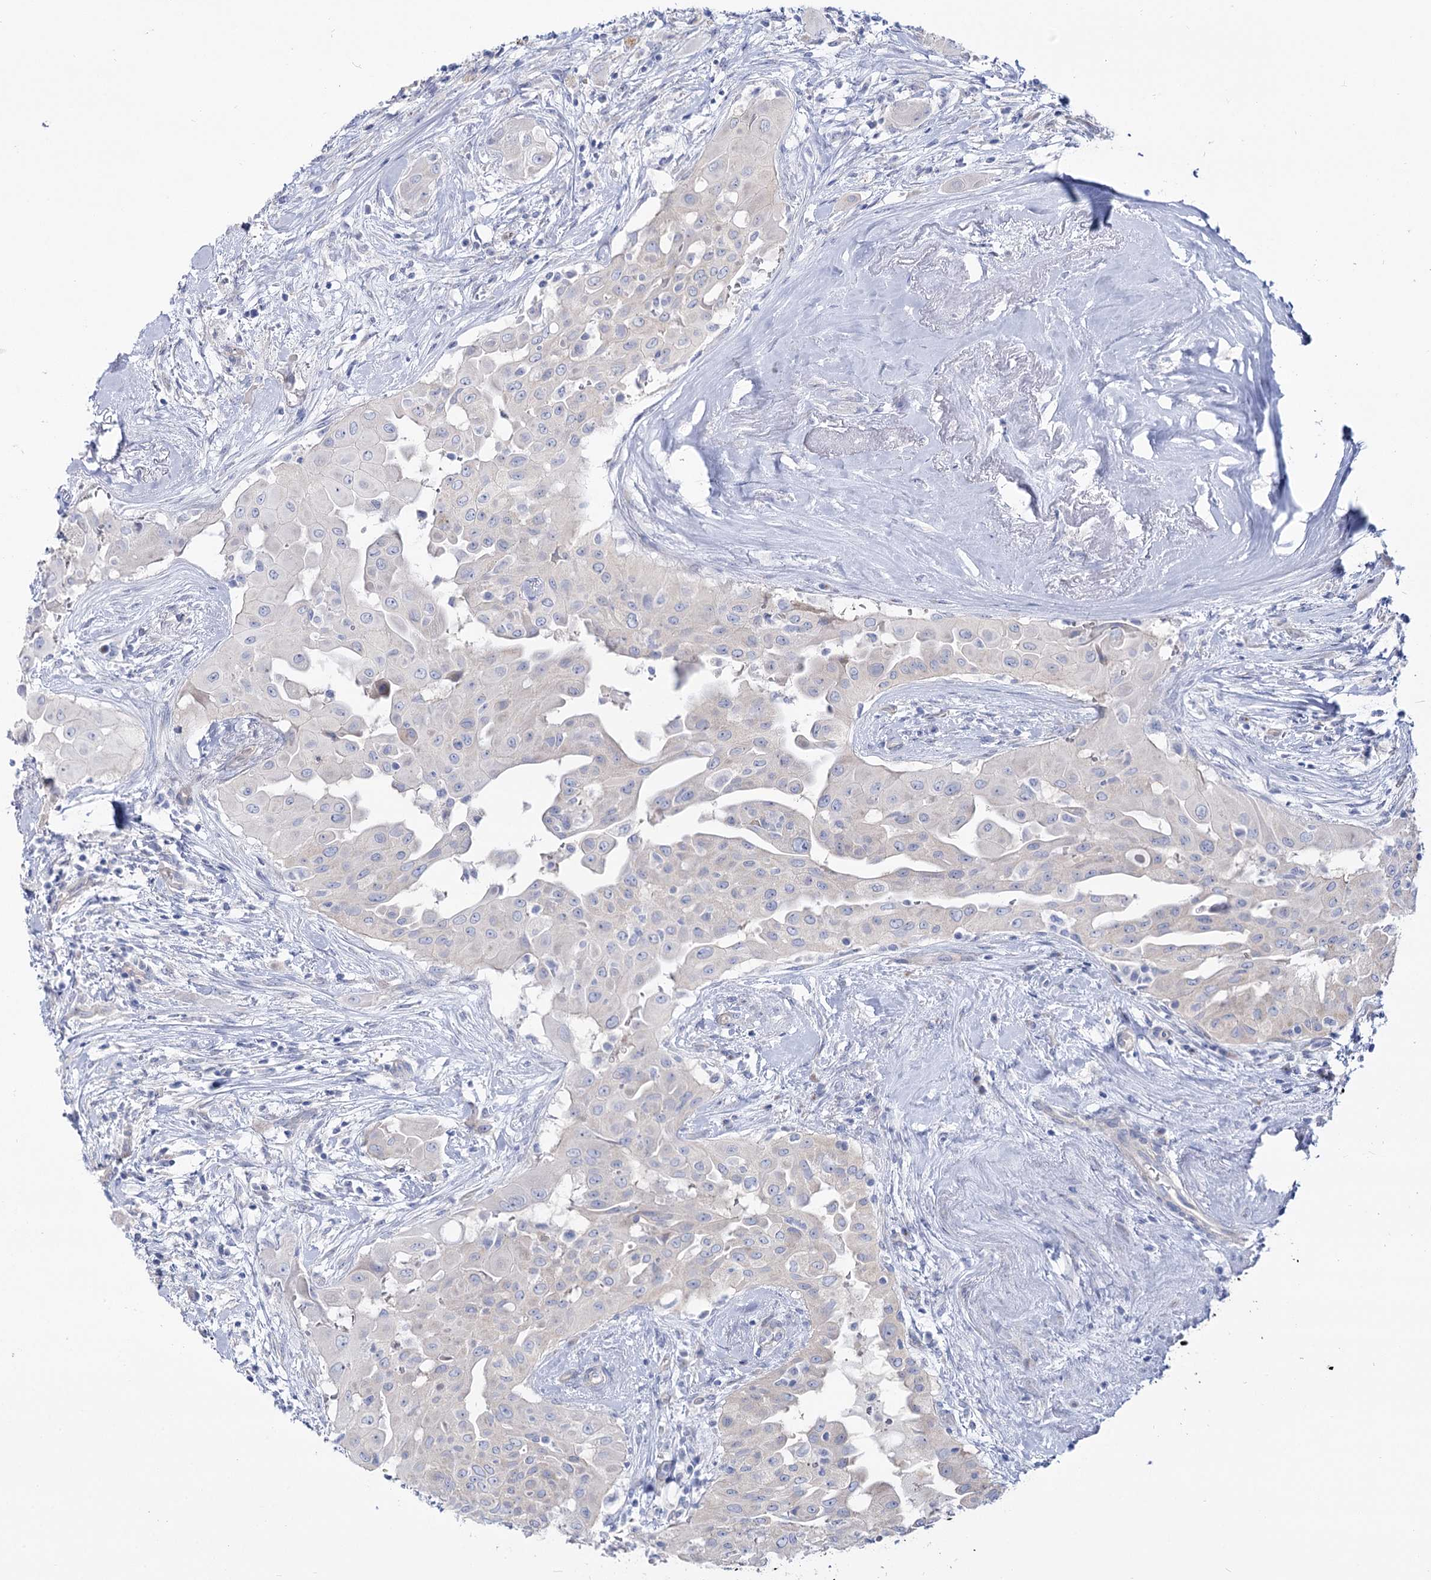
{"staining": {"intensity": "negative", "quantity": "none", "location": "none"}, "tissue": "thyroid cancer", "cell_type": "Tumor cells", "image_type": "cancer", "snomed": [{"axis": "morphology", "description": "Papillary adenocarcinoma, NOS"}, {"axis": "topography", "description": "Thyroid gland"}], "caption": "Immunohistochemistry of thyroid cancer (papillary adenocarcinoma) reveals no expression in tumor cells.", "gene": "SUOX", "patient": {"sex": "female", "age": 59}}